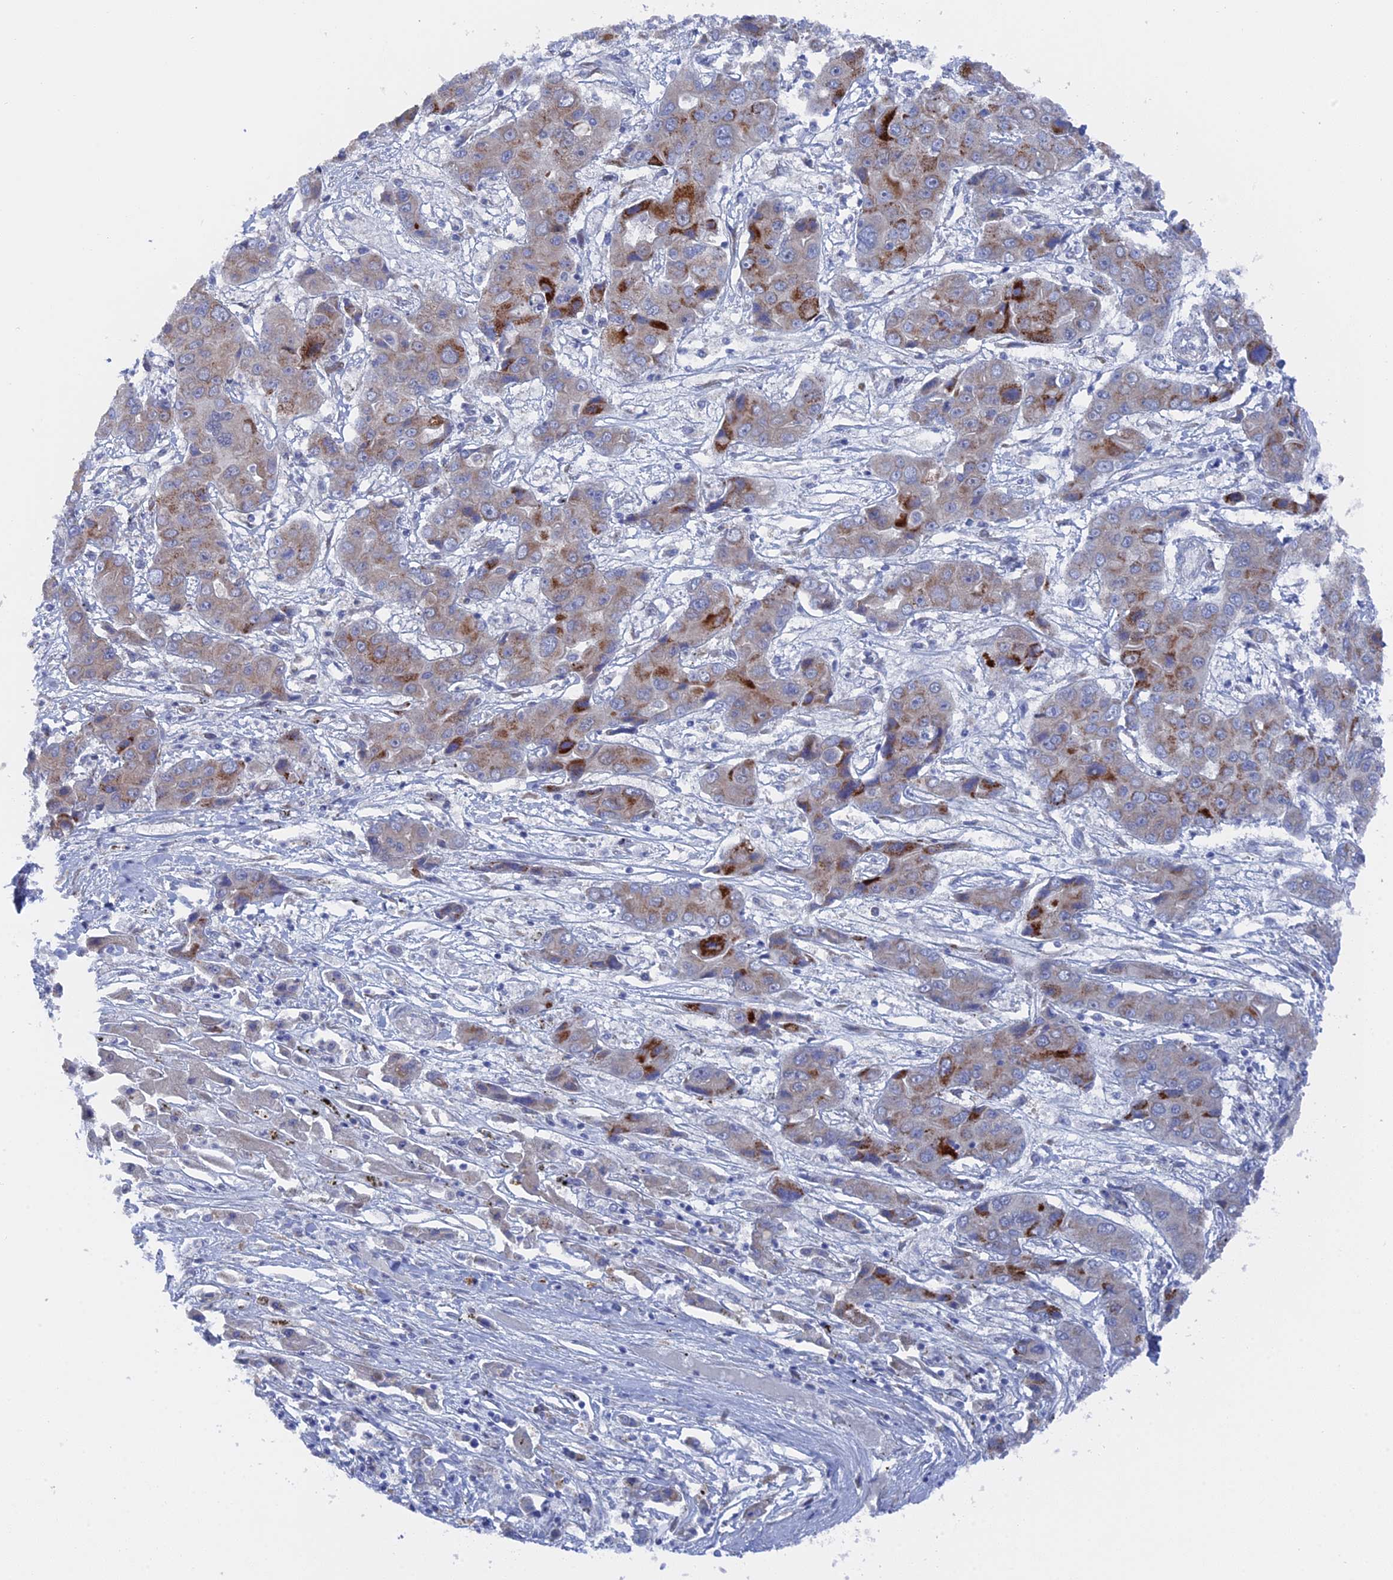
{"staining": {"intensity": "moderate", "quantity": "<25%", "location": "cytoplasmic/membranous"}, "tissue": "liver cancer", "cell_type": "Tumor cells", "image_type": "cancer", "snomed": [{"axis": "morphology", "description": "Cholangiocarcinoma"}, {"axis": "topography", "description": "Liver"}], "caption": "Human liver cholangiocarcinoma stained with a brown dye shows moderate cytoplasmic/membranous positive positivity in approximately <25% of tumor cells.", "gene": "TMEM161A", "patient": {"sex": "male", "age": 67}}